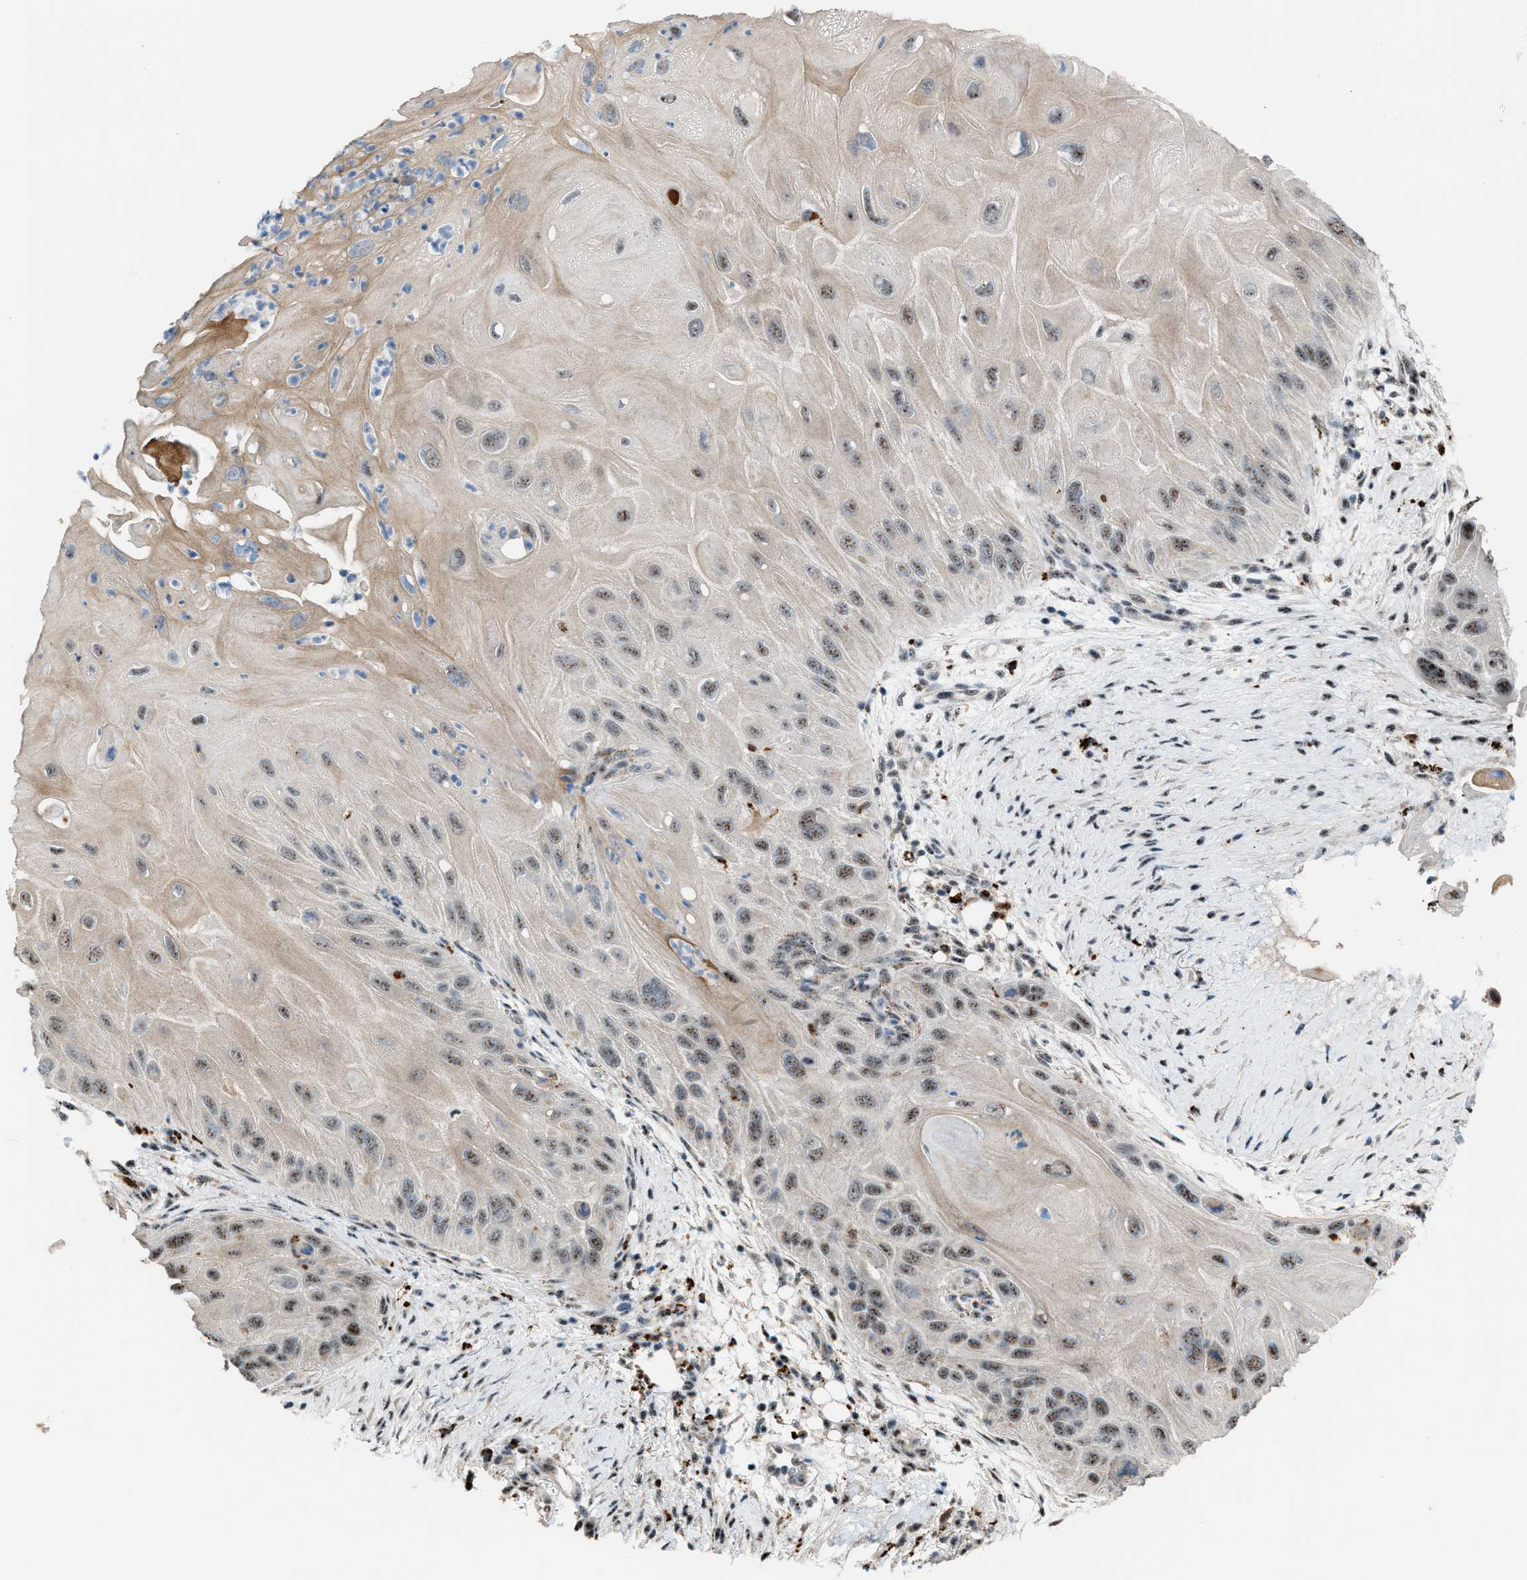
{"staining": {"intensity": "moderate", "quantity": "25%-75%", "location": "nuclear"}, "tissue": "skin cancer", "cell_type": "Tumor cells", "image_type": "cancer", "snomed": [{"axis": "morphology", "description": "Squamous cell carcinoma, NOS"}, {"axis": "topography", "description": "Skin"}], "caption": "This is an image of immunohistochemistry (IHC) staining of skin squamous cell carcinoma, which shows moderate staining in the nuclear of tumor cells.", "gene": "CENPP", "patient": {"sex": "female", "age": 77}}